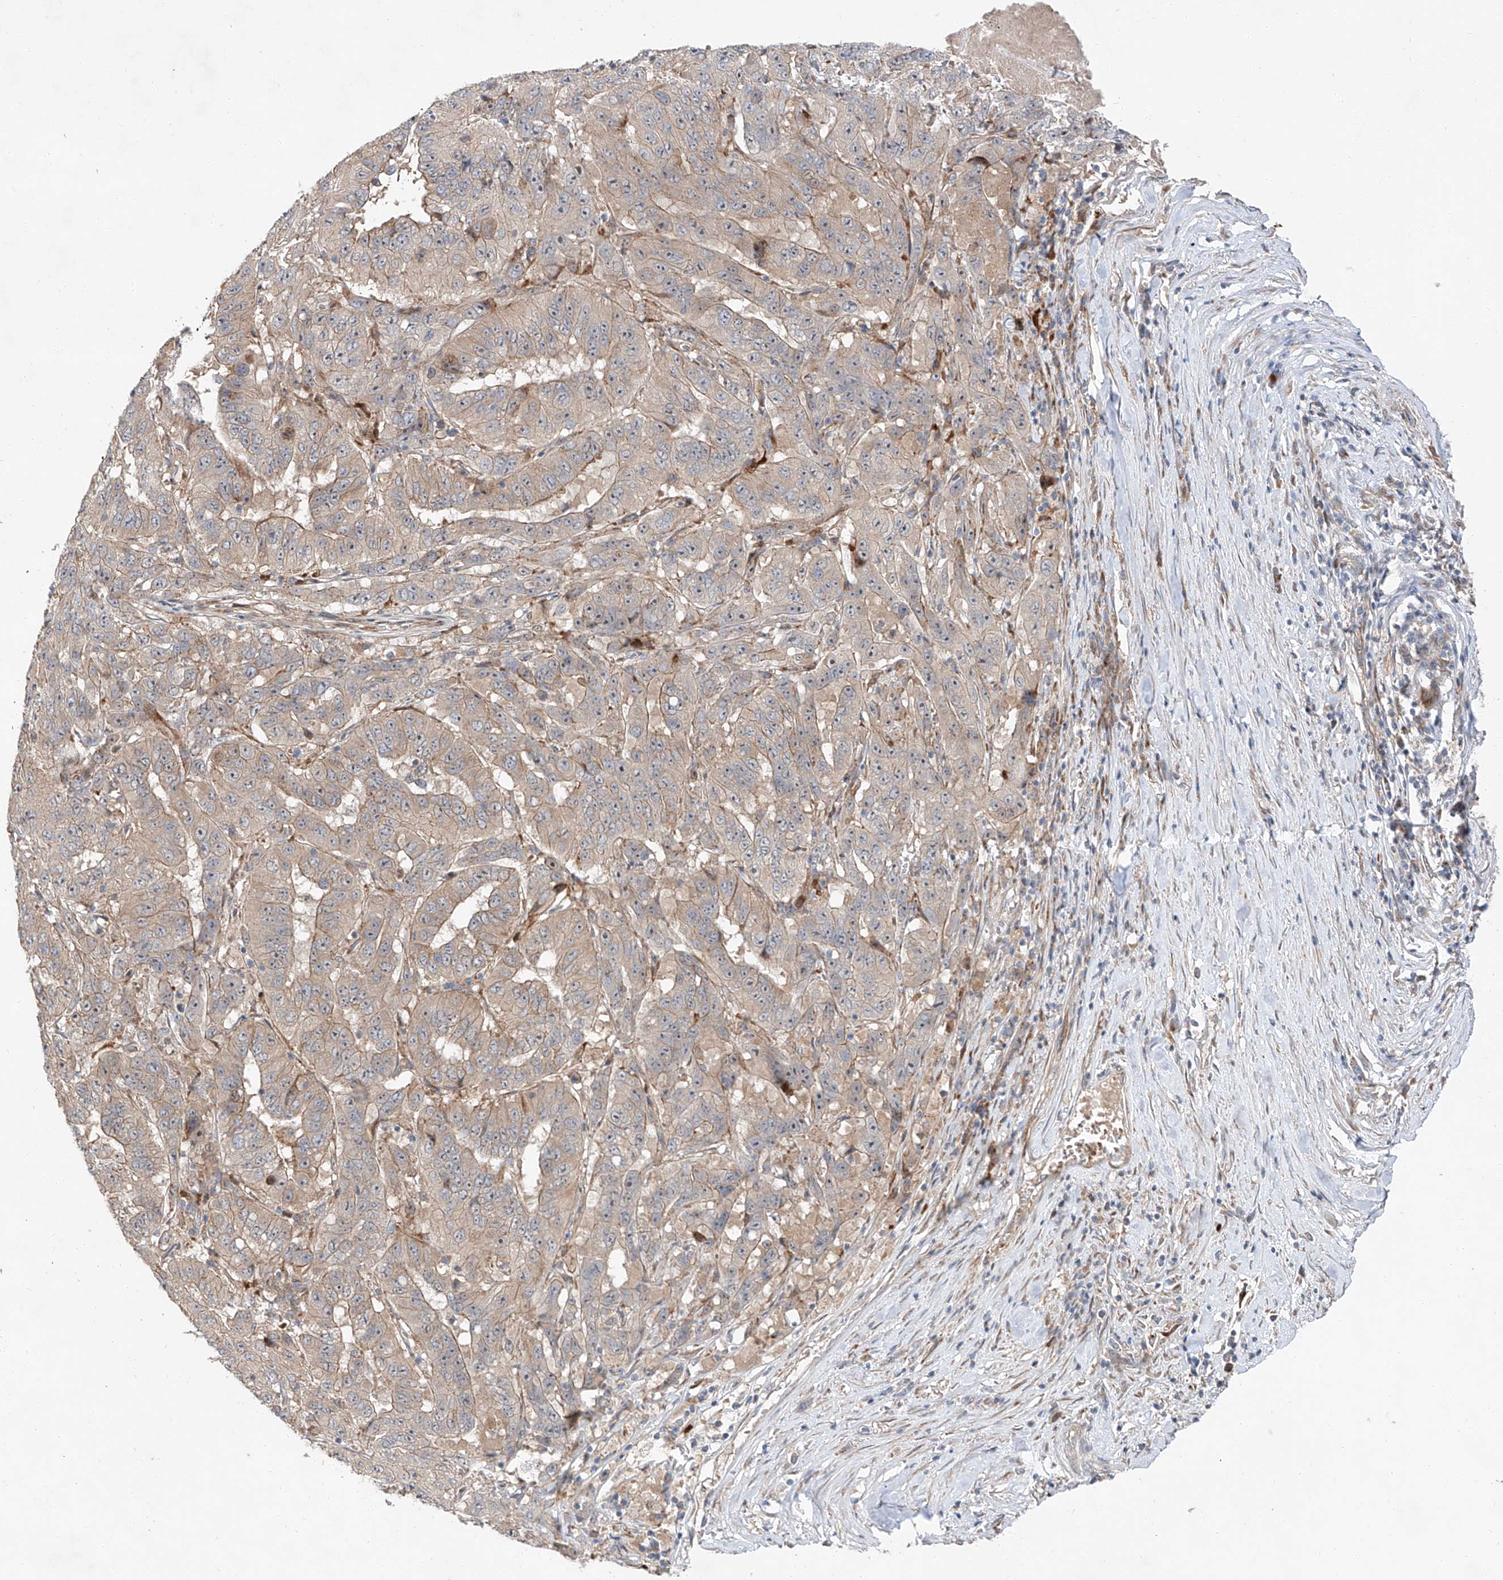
{"staining": {"intensity": "weak", "quantity": "25%-75%", "location": "cytoplasmic/membranous"}, "tissue": "pancreatic cancer", "cell_type": "Tumor cells", "image_type": "cancer", "snomed": [{"axis": "morphology", "description": "Adenocarcinoma, NOS"}, {"axis": "topography", "description": "Pancreas"}], "caption": "Adenocarcinoma (pancreatic) stained with a protein marker exhibits weak staining in tumor cells.", "gene": "USF3", "patient": {"sex": "male", "age": 63}}